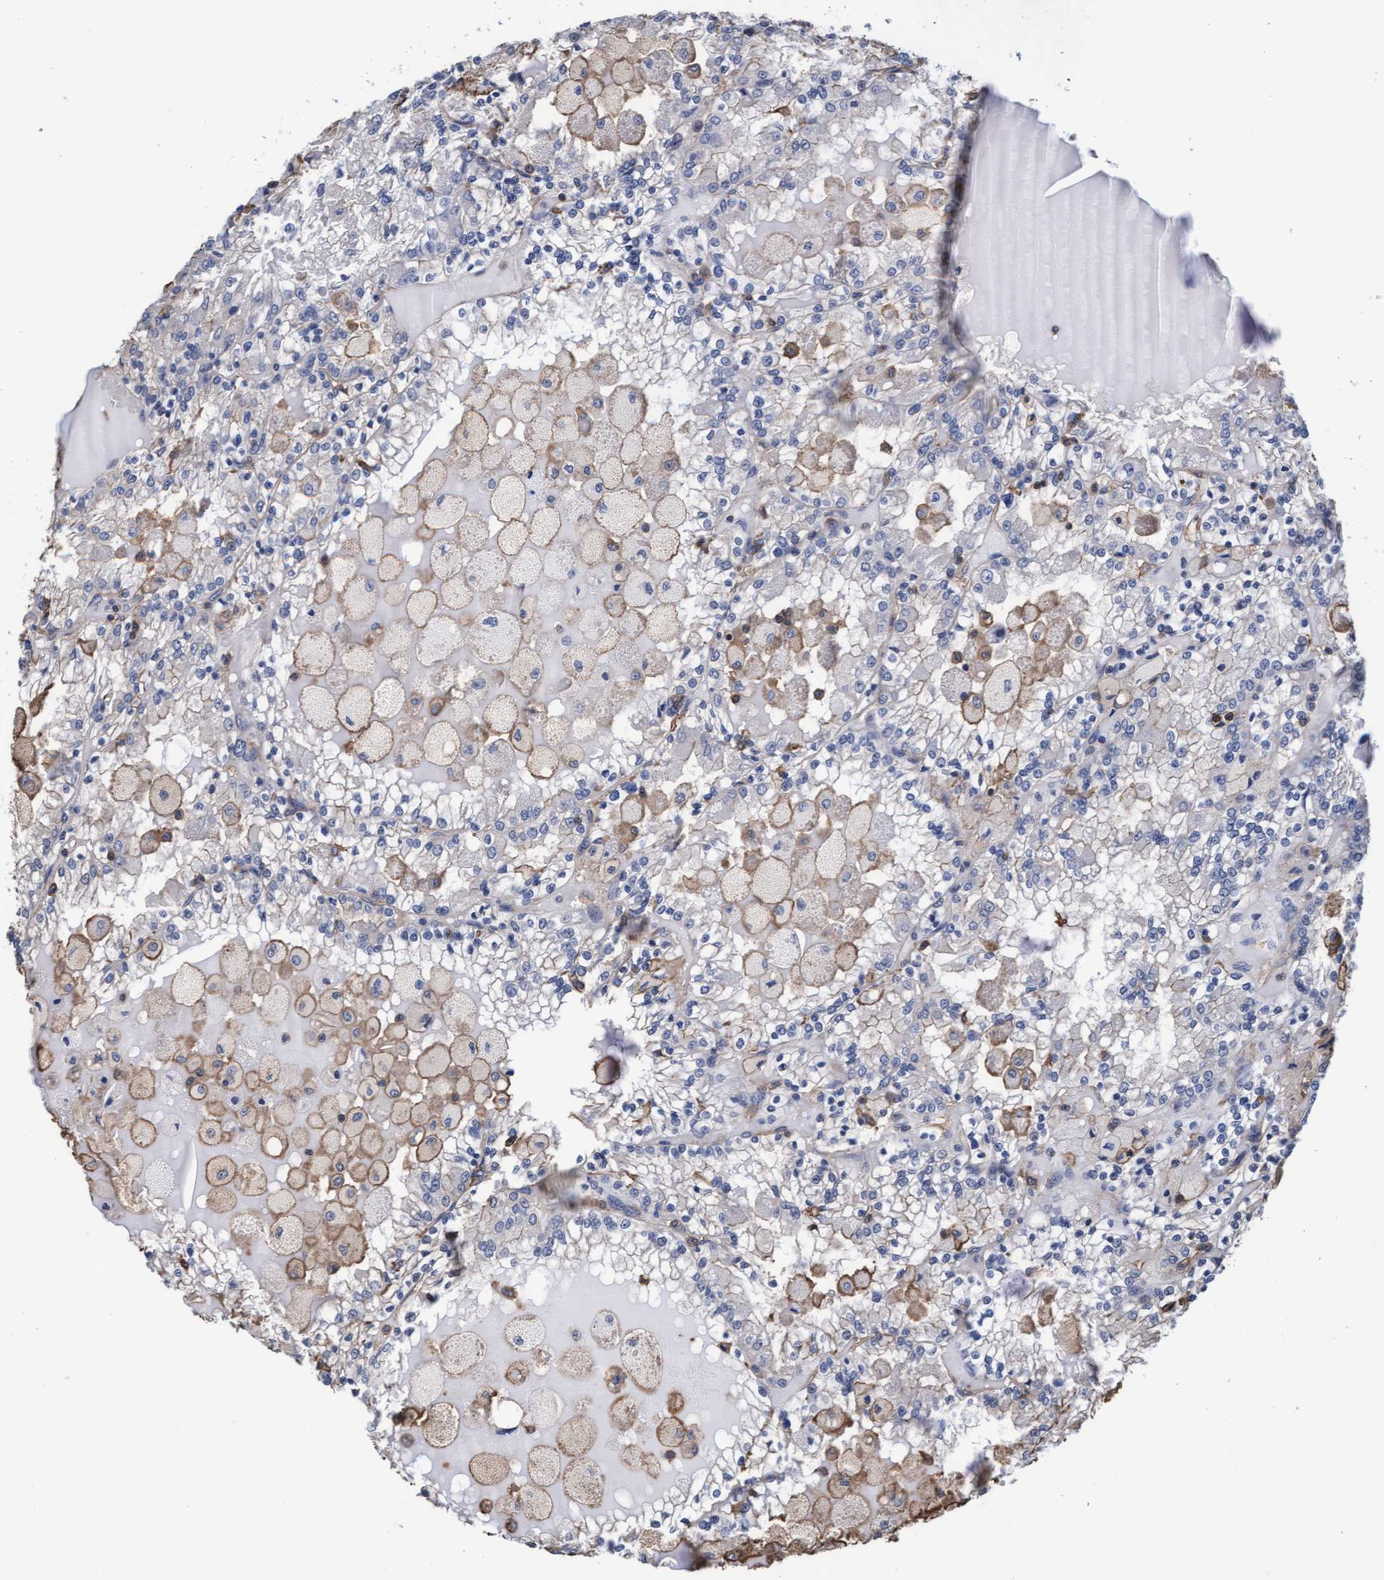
{"staining": {"intensity": "negative", "quantity": "none", "location": "none"}, "tissue": "renal cancer", "cell_type": "Tumor cells", "image_type": "cancer", "snomed": [{"axis": "morphology", "description": "Adenocarcinoma, NOS"}, {"axis": "topography", "description": "Kidney"}], "caption": "High power microscopy photomicrograph of an immunohistochemistry photomicrograph of renal cancer, revealing no significant positivity in tumor cells. (Immunohistochemistry (ihc), brightfield microscopy, high magnification).", "gene": "GRHPR", "patient": {"sex": "female", "age": 56}}